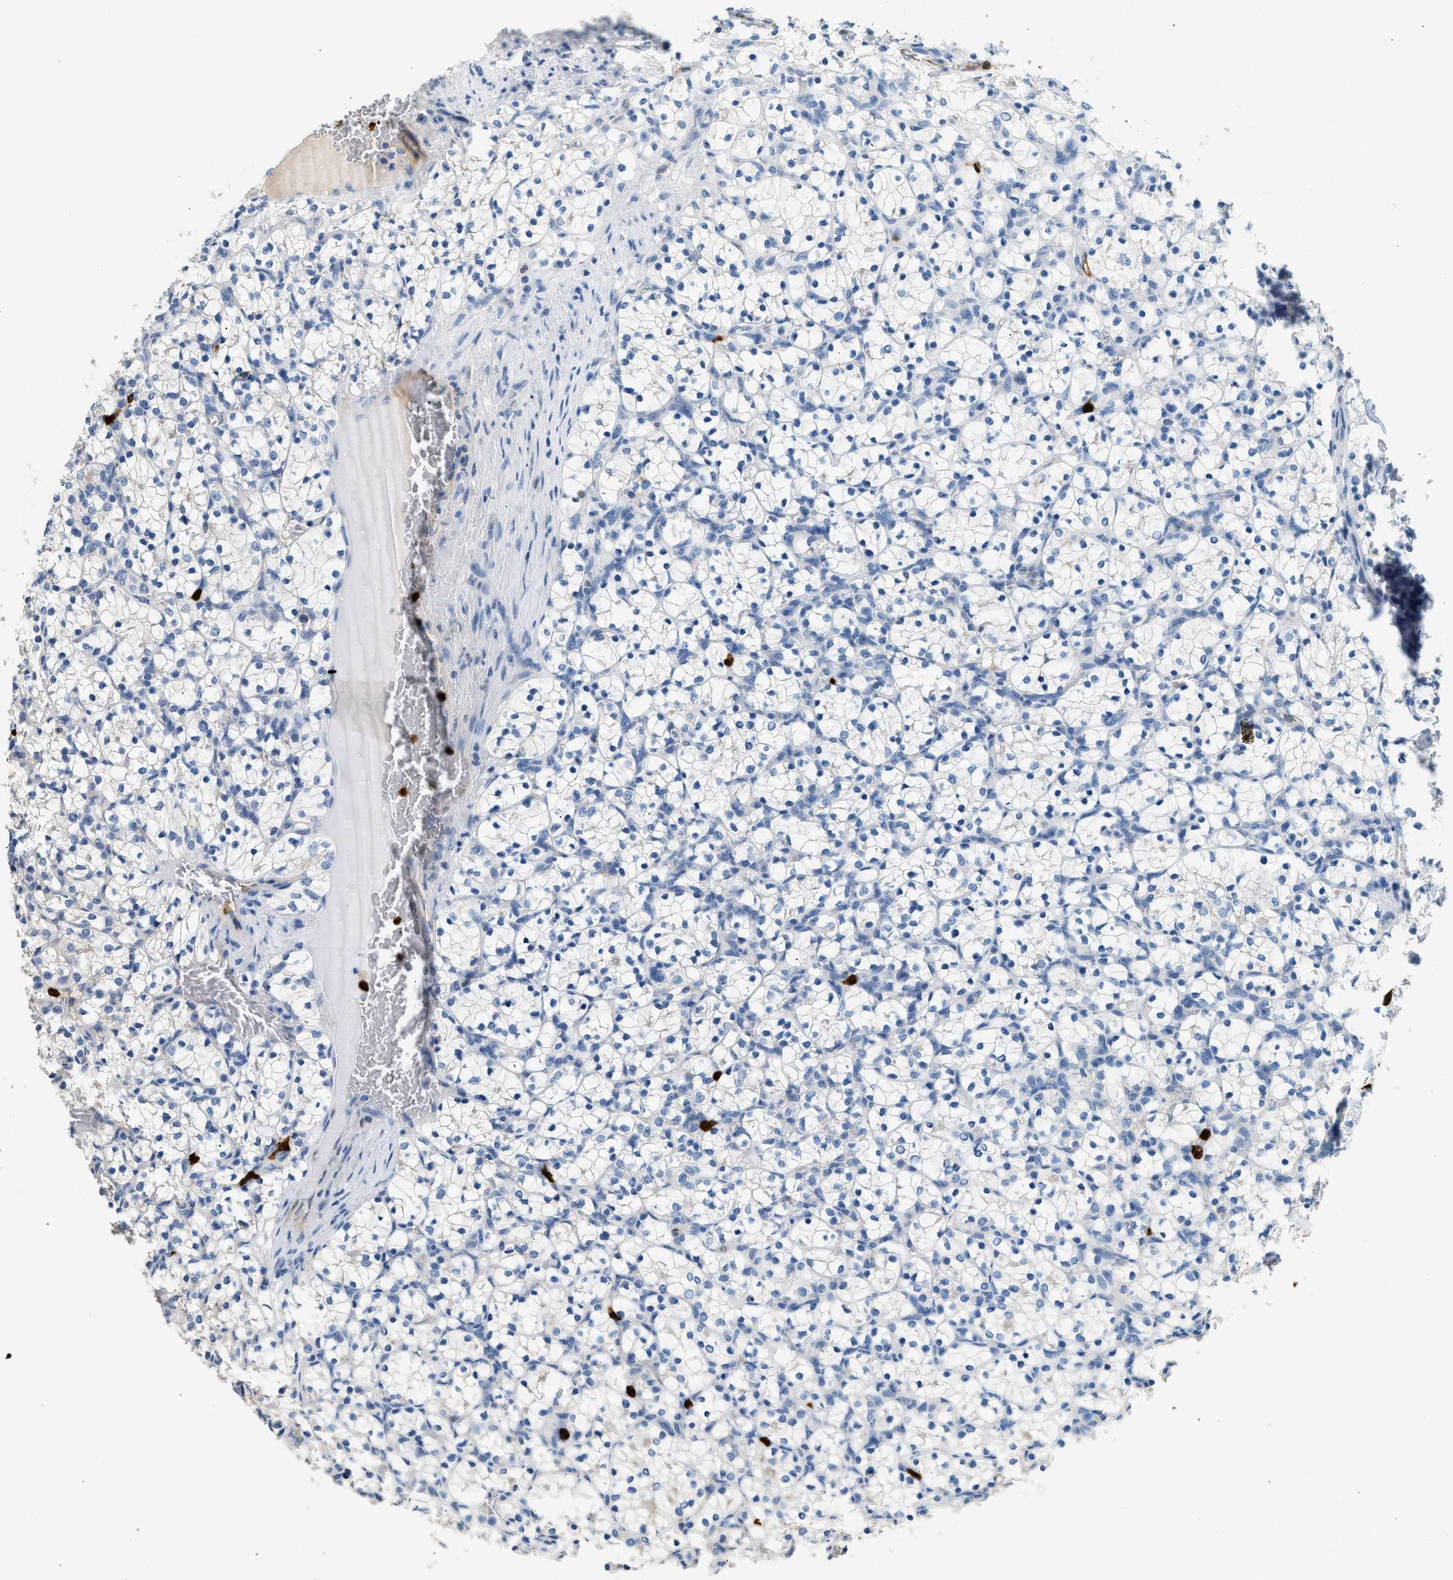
{"staining": {"intensity": "negative", "quantity": "none", "location": "none"}, "tissue": "renal cancer", "cell_type": "Tumor cells", "image_type": "cancer", "snomed": [{"axis": "morphology", "description": "Adenocarcinoma, NOS"}, {"axis": "topography", "description": "Kidney"}], "caption": "Tumor cells show no significant protein staining in renal cancer (adenocarcinoma). (DAB (3,3'-diaminobenzidine) immunohistochemistry (IHC), high magnification).", "gene": "ANXA3", "patient": {"sex": "female", "age": 69}}